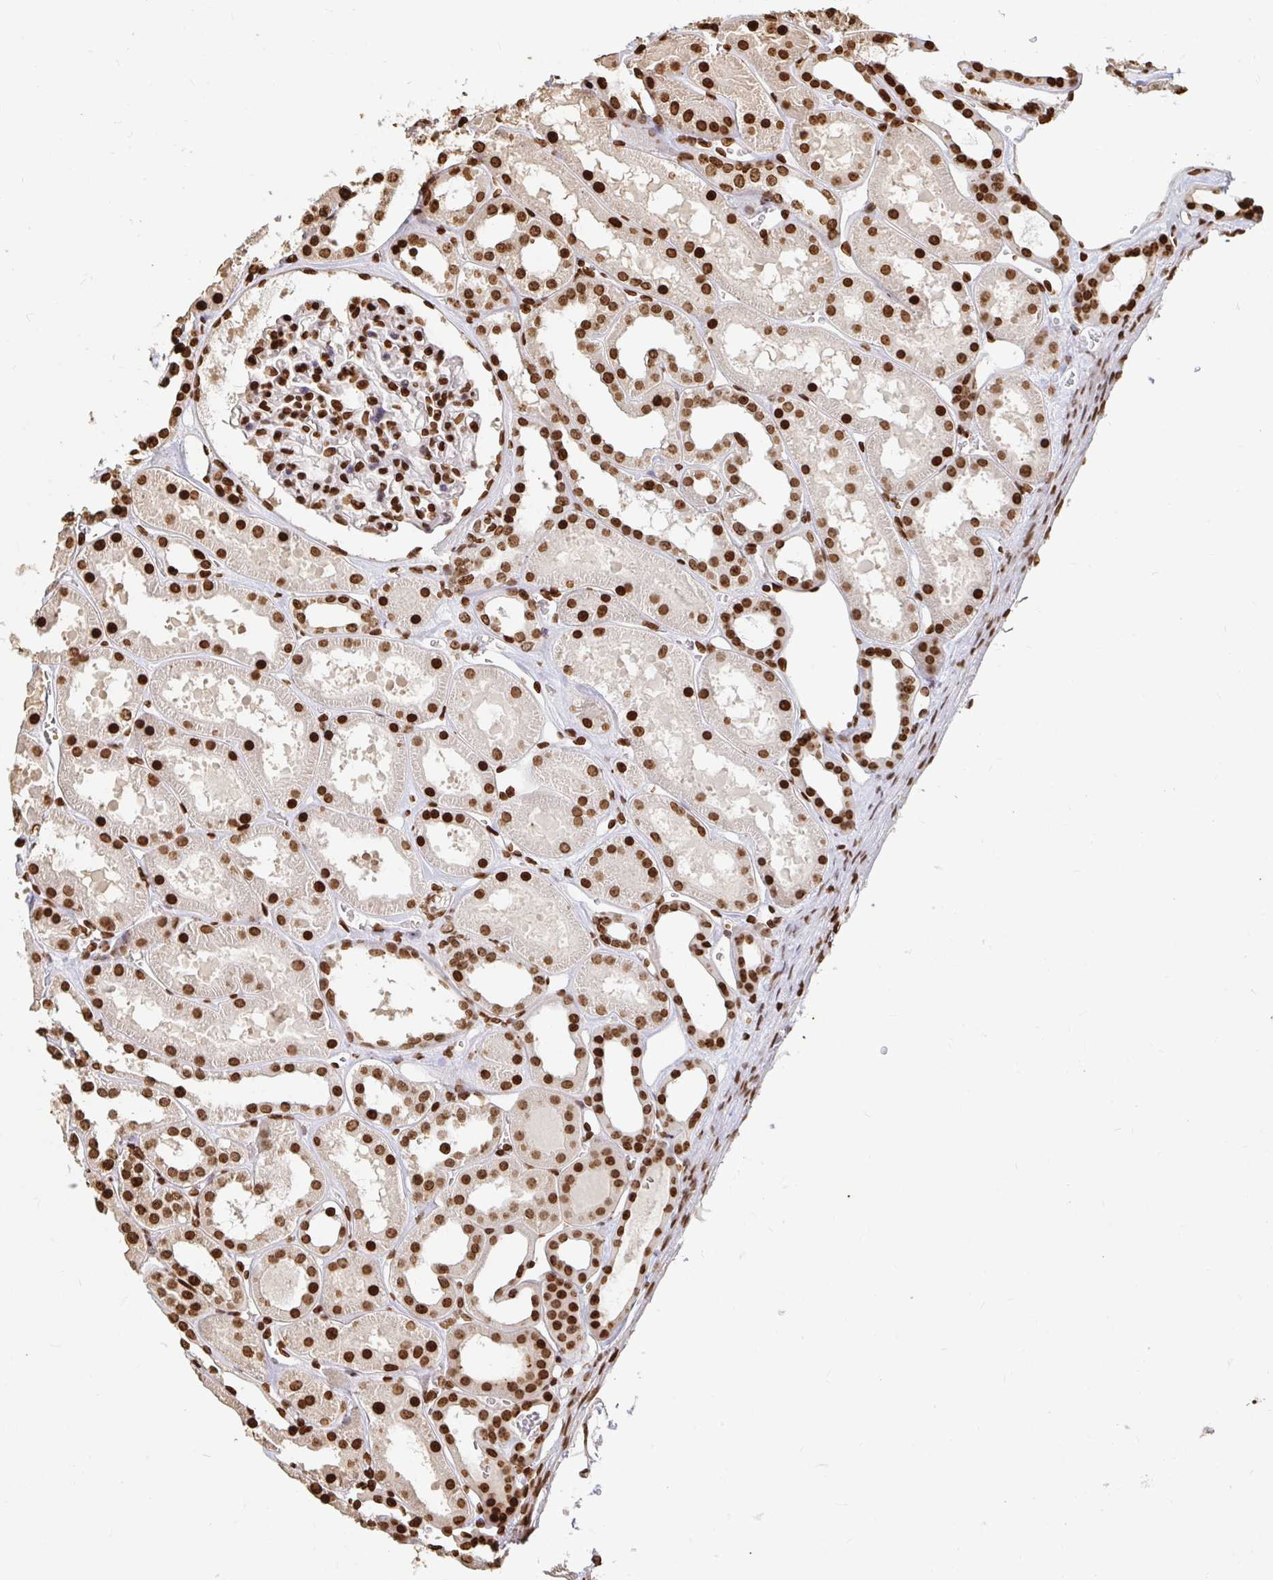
{"staining": {"intensity": "strong", "quantity": ">75%", "location": "nuclear"}, "tissue": "kidney", "cell_type": "Cells in glomeruli", "image_type": "normal", "snomed": [{"axis": "morphology", "description": "Normal tissue, NOS"}, {"axis": "topography", "description": "Kidney"}], "caption": "Unremarkable kidney demonstrates strong nuclear staining in about >75% of cells in glomeruli.", "gene": "H2BC5", "patient": {"sex": "female", "age": 41}}